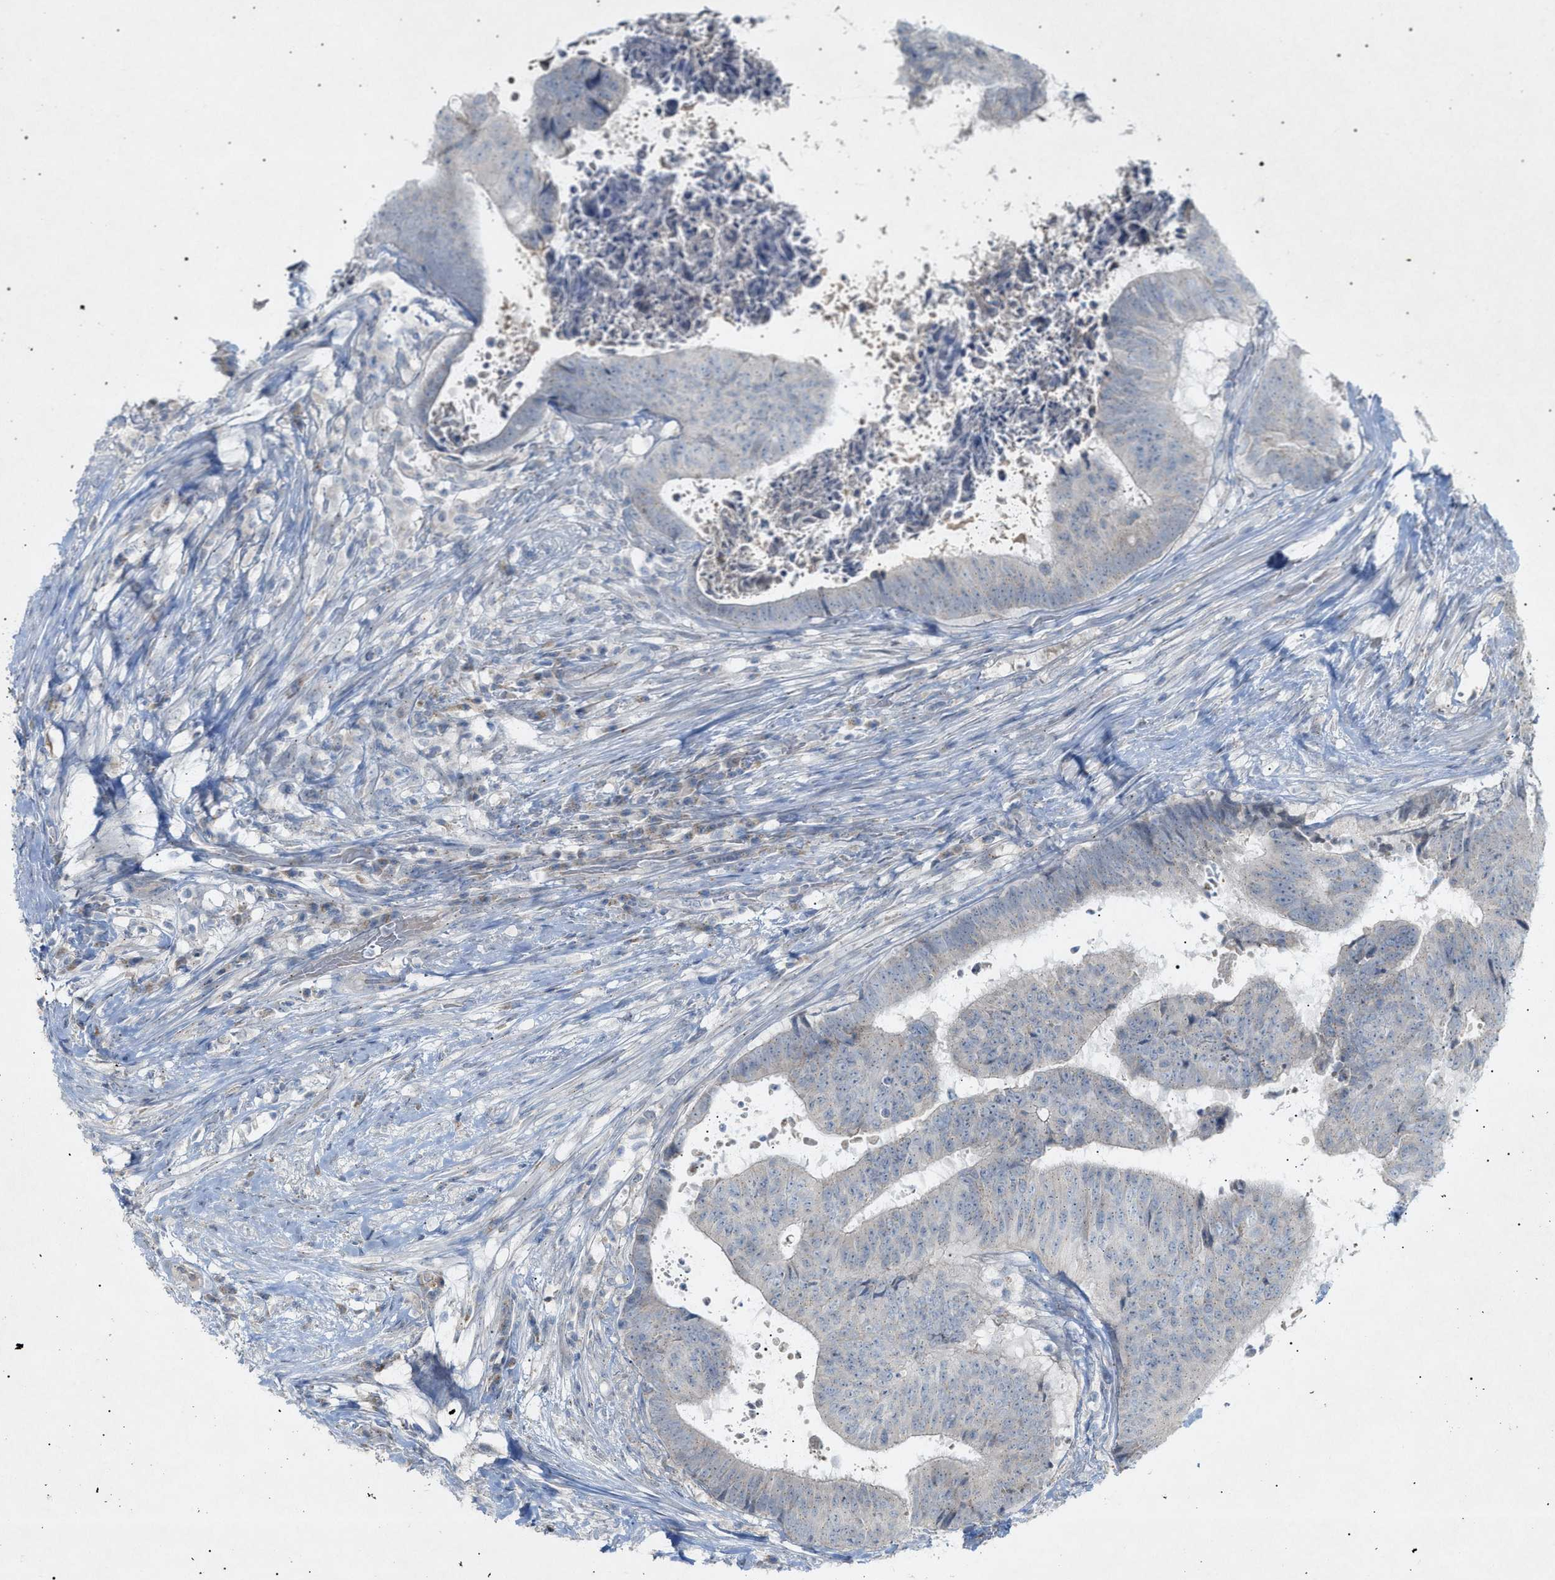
{"staining": {"intensity": "negative", "quantity": "none", "location": "none"}, "tissue": "colorectal cancer", "cell_type": "Tumor cells", "image_type": "cancer", "snomed": [{"axis": "morphology", "description": "Adenocarcinoma, NOS"}, {"axis": "topography", "description": "Rectum"}], "caption": "This is an immunohistochemistry photomicrograph of colorectal adenocarcinoma. There is no staining in tumor cells.", "gene": "SLC25A31", "patient": {"sex": "male", "age": 72}}